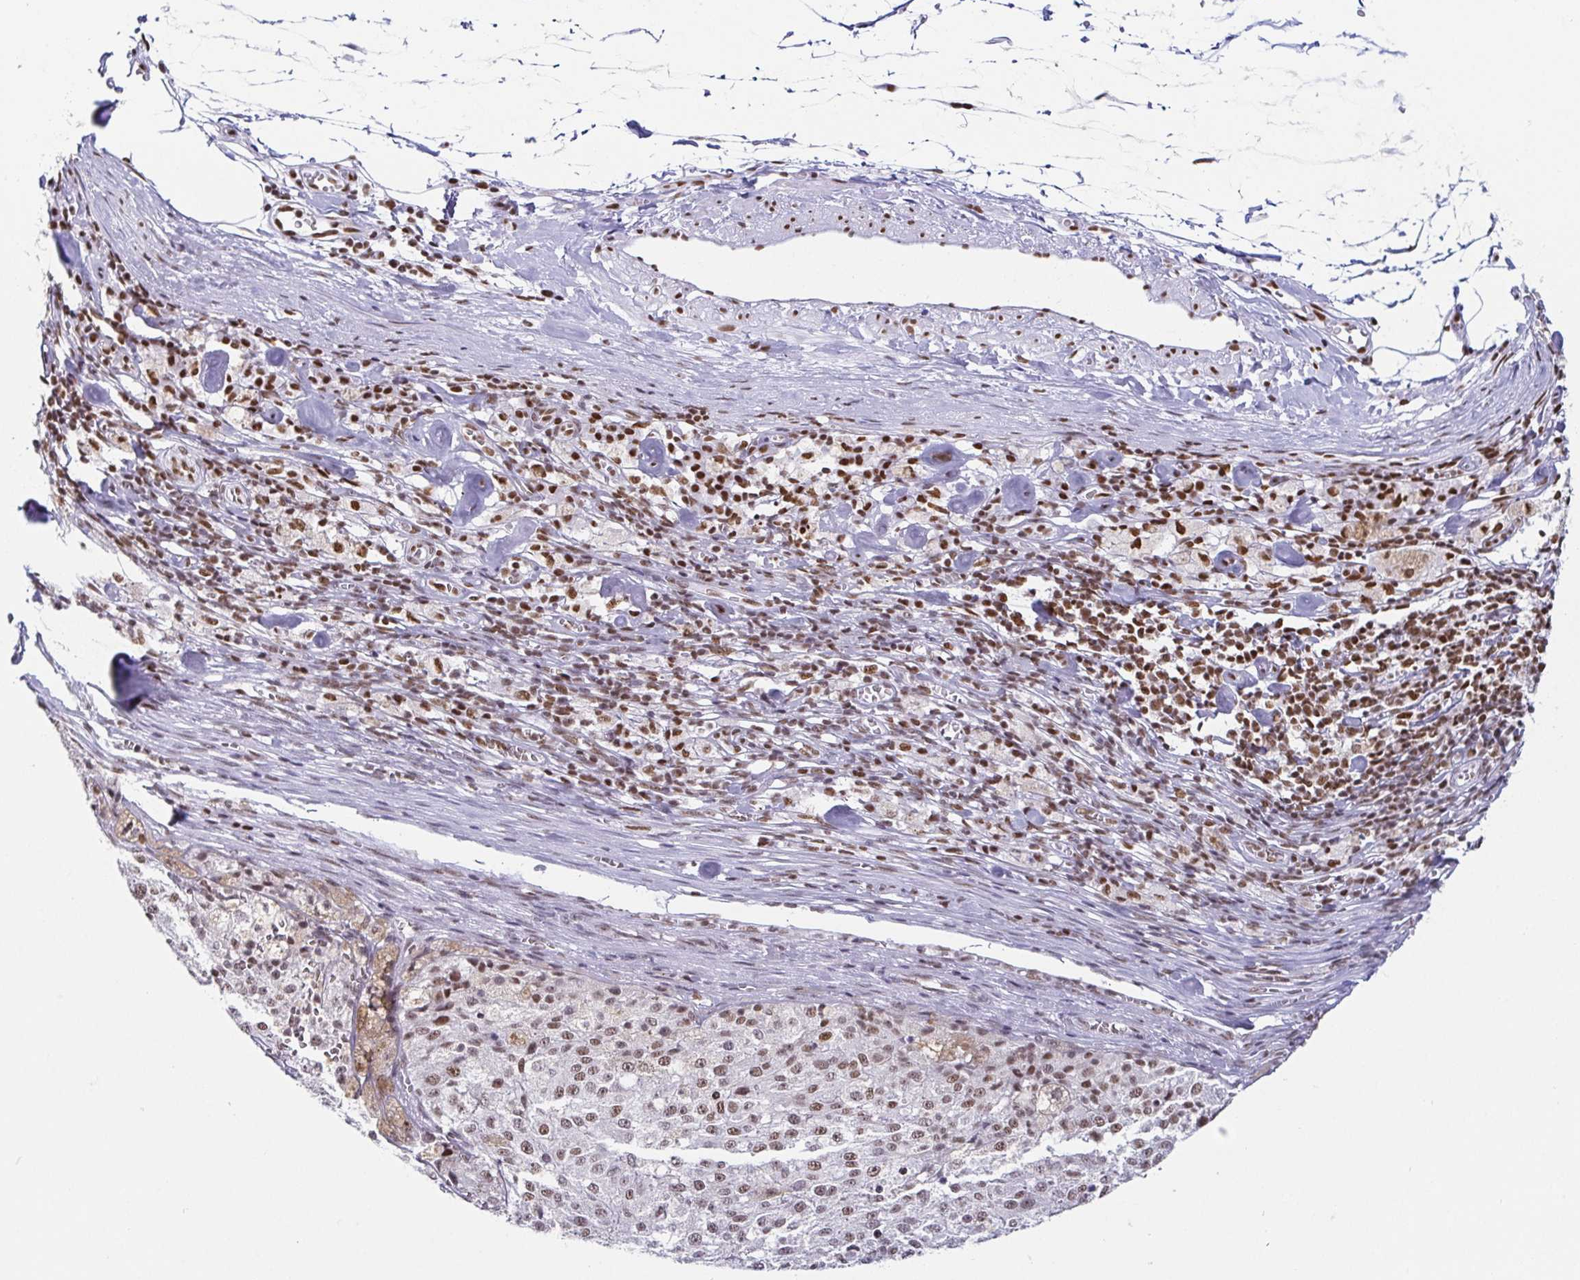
{"staining": {"intensity": "moderate", "quantity": ">75%", "location": "nuclear"}, "tissue": "melanoma", "cell_type": "Tumor cells", "image_type": "cancer", "snomed": [{"axis": "morphology", "description": "Malignant melanoma, Metastatic site"}, {"axis": "topography", "description": "Lymph node"}], "caption": "Immunohistochemistry staining of melanoma, which shows medium levels of moderate nuclear positivity in approximately >75% of tumor cells indicating moderate nuclear protein staining. The staining was performed using DAB (3,3'-diaminobenzidine) (brown) for protein detection and nuclei were counterstained in hematoxylin (blue).", "gene": "EWSR1", "patient": {"sex": "female", "age": 64}}